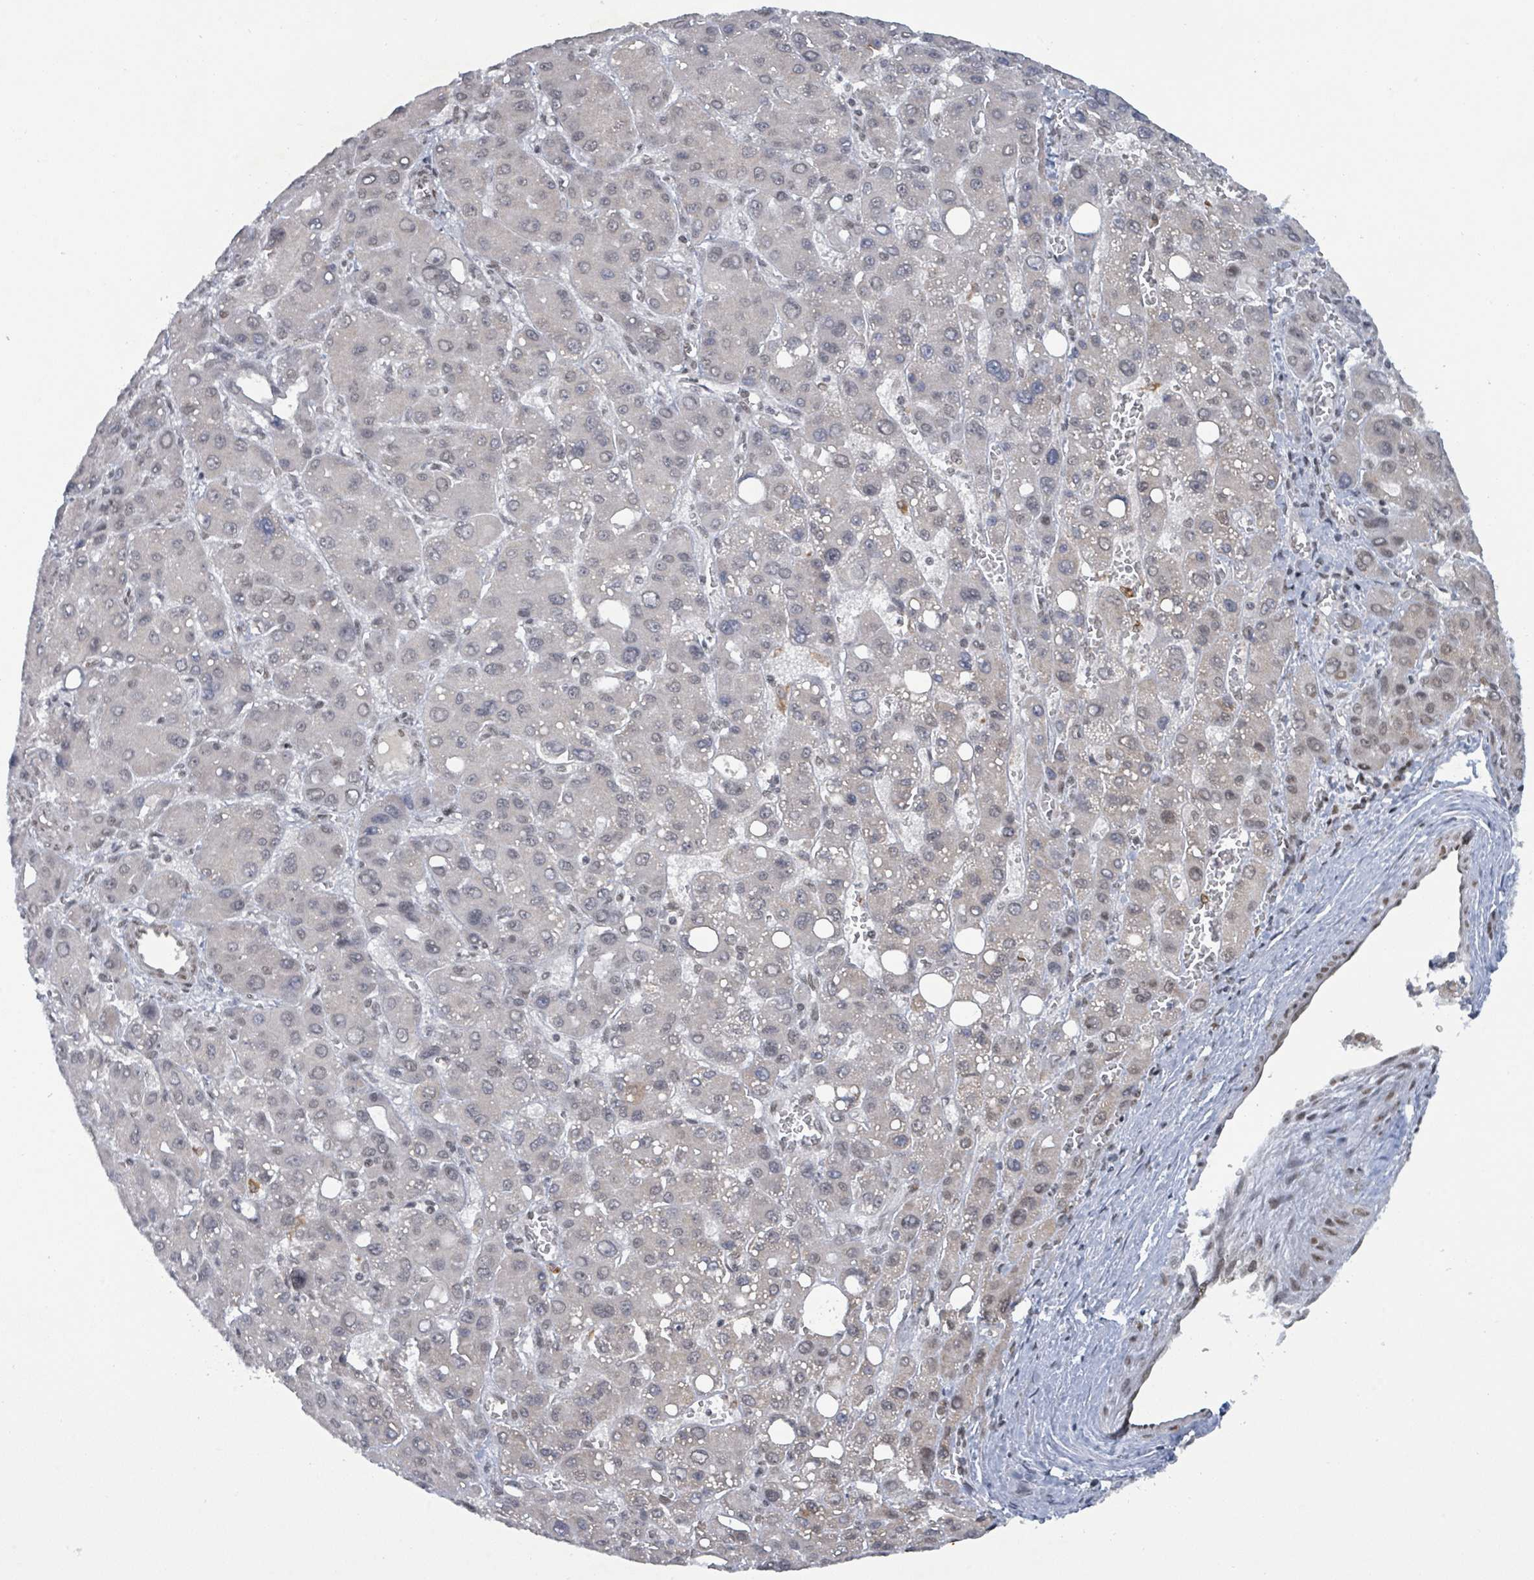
{"staining": {"intensity": "negative", "quantity": "none", "location": "none"}, "tissue": "liver cancer", "cell_type": "Tumor cells", "image_type": "cancer", "snomed": [{"axis": "morphology", "description": "Carcinoma, Hepatocellular, NOS"}, {"axis": "topography", "description": "Liver"}], "caption": "Human hepatocellular carcinoma (liver) stained for a protein using immunohistochemistry reveals no staining in tumor cells.", "gene": "BANP", "patient": {"sex": "male", "age": 55}}